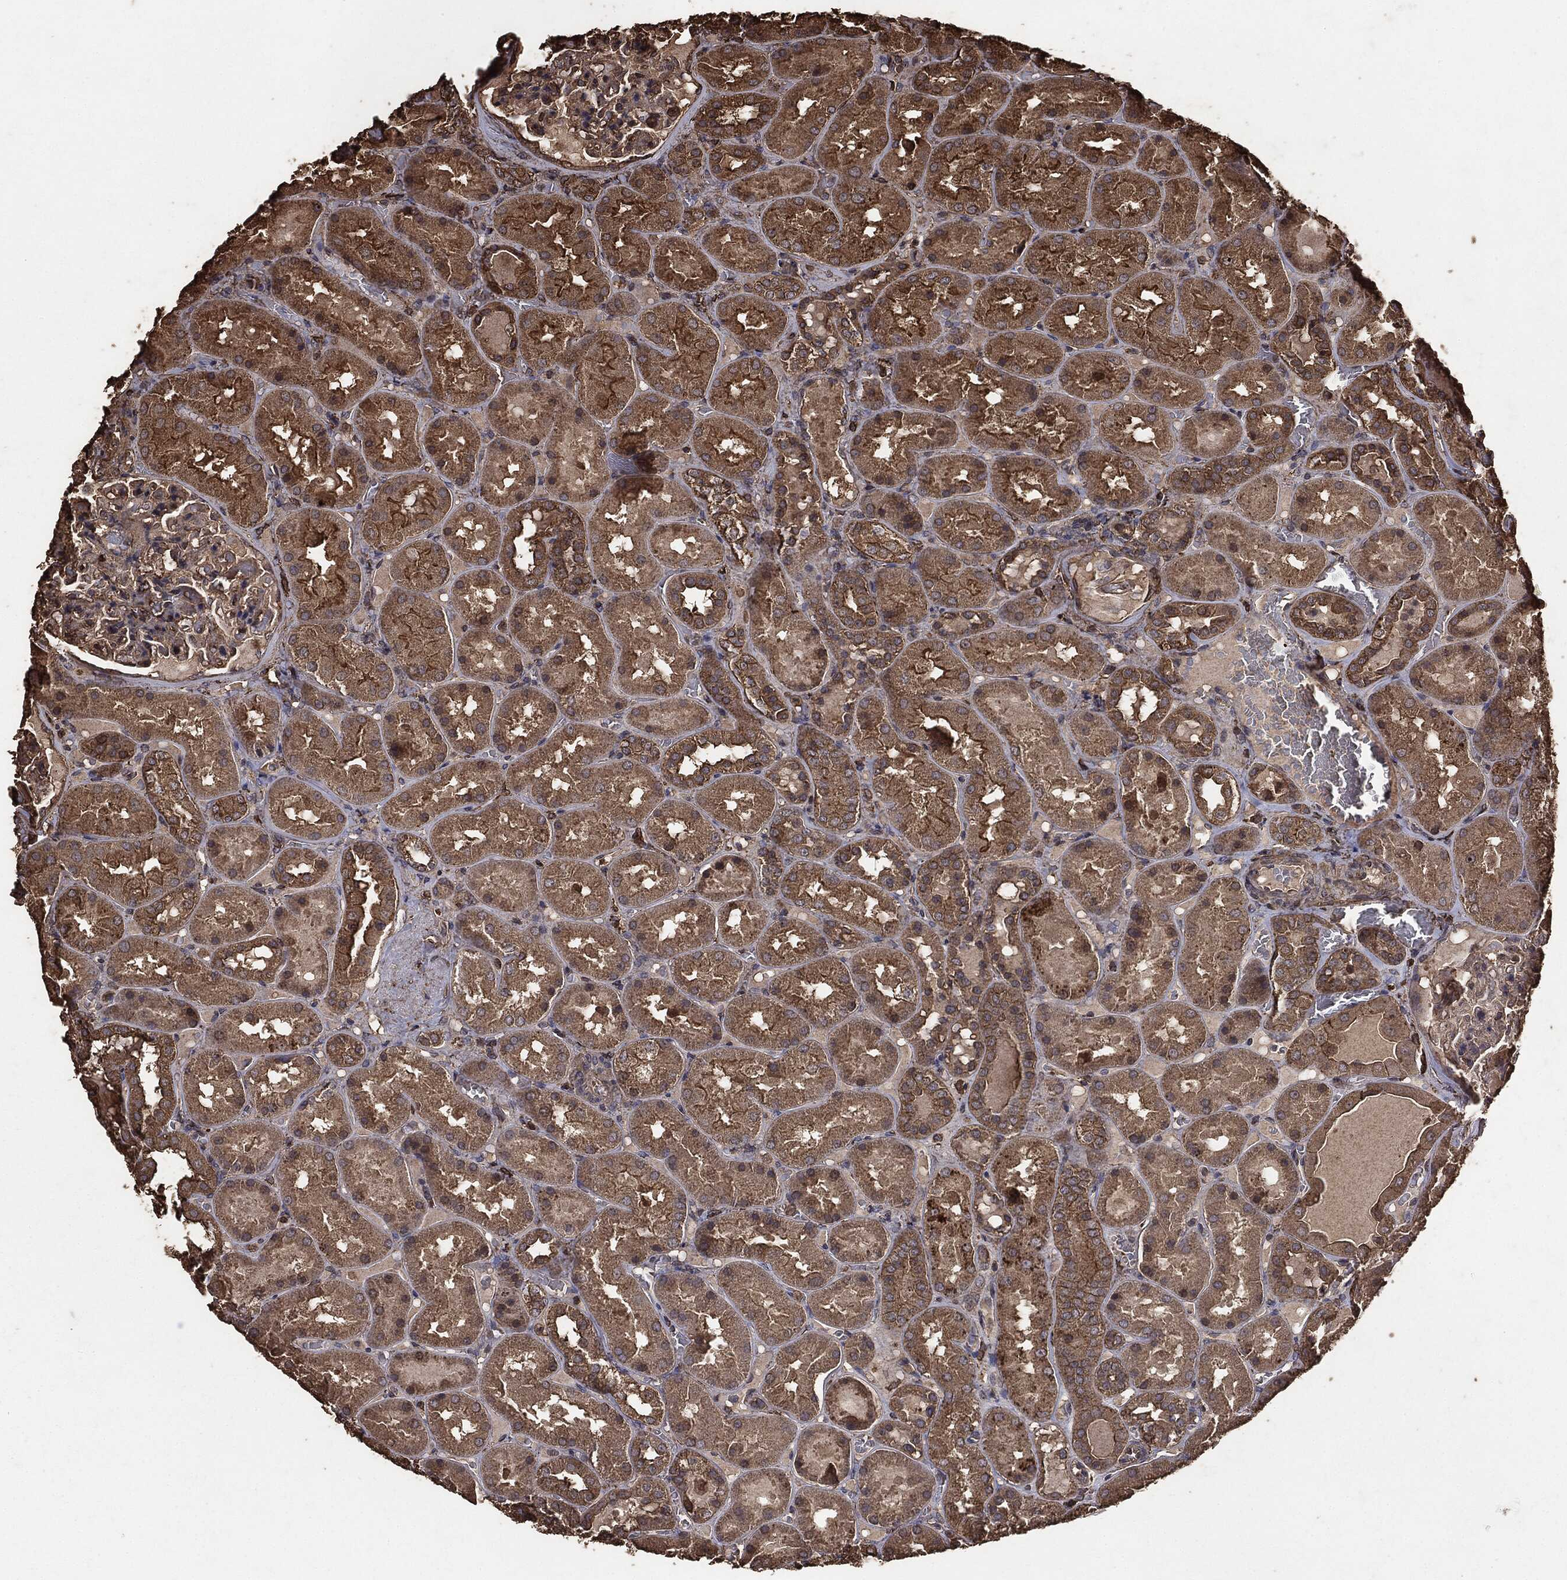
{"staining": {"intensity": "moderate", "quantity": "<25%", "location": "cytoplasmic/membranous"}, "tissue": "kidney", "cell_type": "Cells in glomeruli", "image_type": "normal", "snomed": [{"axis": "morphology", "description": "Normal tissue, NOS"}, {"axis": "topography", "description": "Kidney"}], "caption": "Brown immunohistochemical staining in benign human kidney exhibits moderate cytoplasmic/membranous expression in approximately <25% of cells in glomeruli.", "gene": "MTOR", "patient": {"sex": "male", "age": 73}}